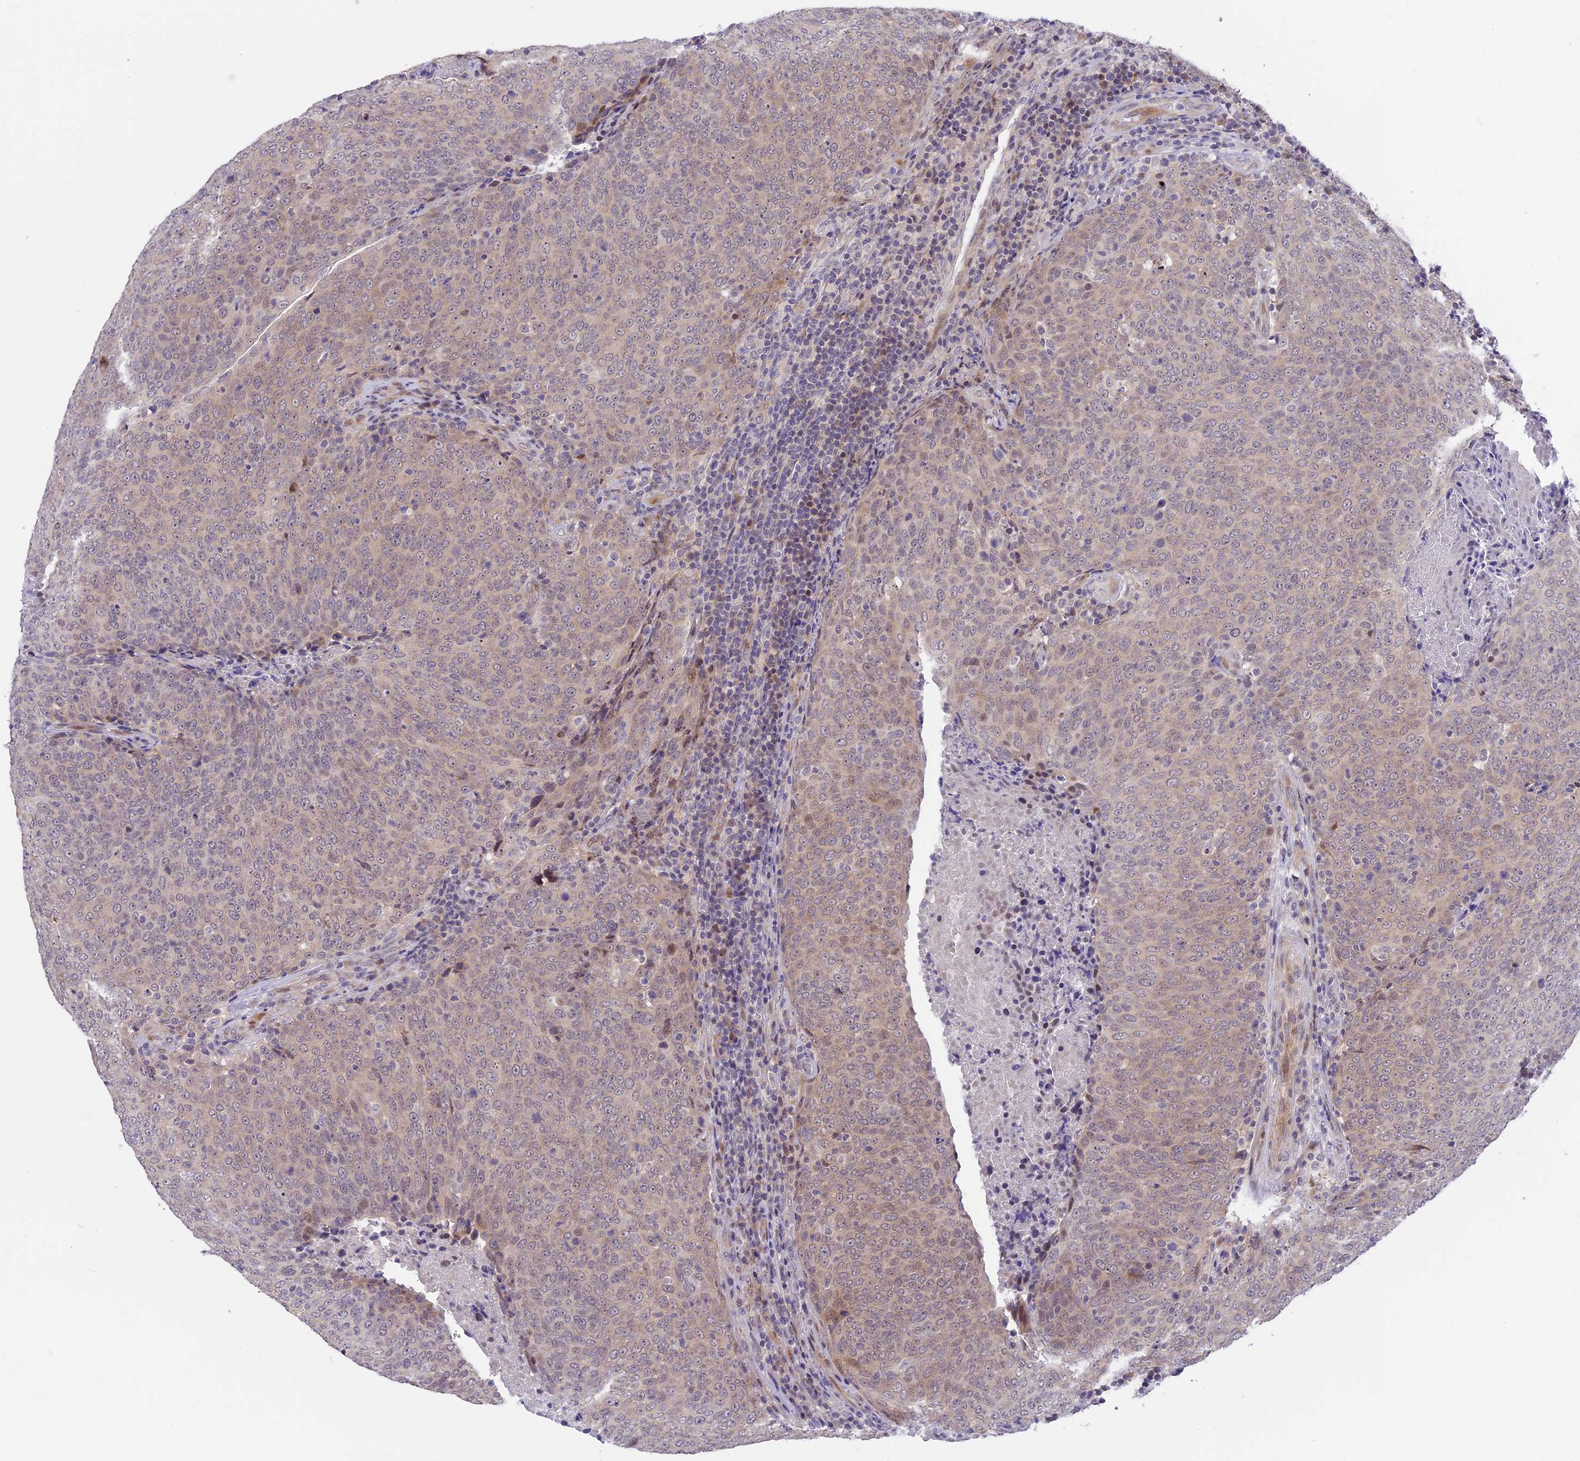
{"staining": {"intensity": "weak", "quantity": ">75%", "location": "cytoplasmic/membranous,nuclear"}, "tissue": "head and neck cancer", "cell_type": "Tumor cells", "image_type": "cancer", "snomed": [{"axis": "morphology", "description": "Squamous cell carcinoma, NOS"}, {"axis": "morphology", "description": "Squamous cell carcinoma, metastatic, NOS"}, {"axis": "topography", "description": "Lymph node"}, {"axis": "topography", "description": "Head-Neck"}], "caption": "High-power microscopy captured an immunohistochemistry image of head and neck squamous cell carcinoma, revealing weak cytoplasmic/membranous and nuclear expression in about >75% of tumor cells.", "gene": "ZNF837", "patient": {"sex": "male", "age": 62}}